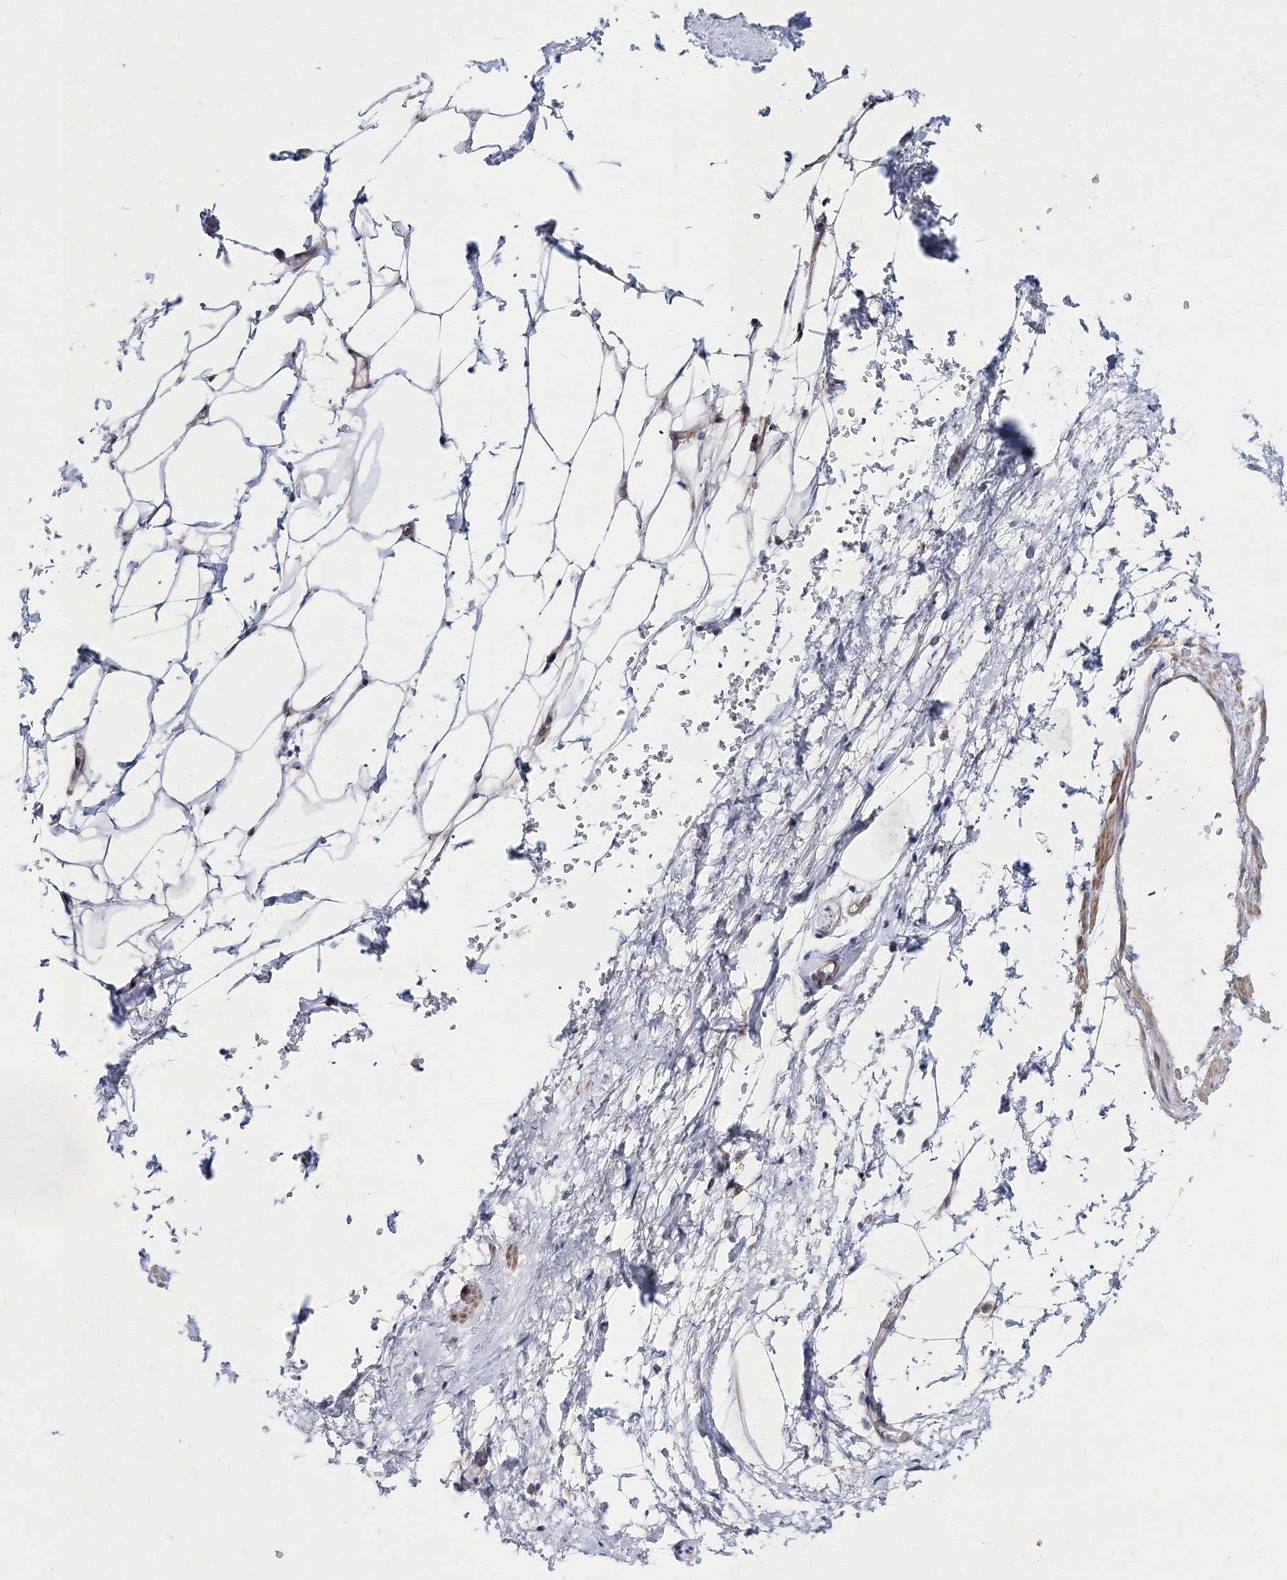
{"staining": {"intensity": "weak", "quantity": "25%-75%", "location": "cytoplasmic/membranous"}, "tissue": "adipose tissue", "cell_type": "Adipocytes", "image_type": "normal", "snomed": [{"axis": "morphology", "description": "Normal tissue, NOS"}, {"axis": "morphology", "description": "Adenocarcinoma, Low grade"}, {"axis": "topography", "description": "Prostate"}, {"axis": "topography", "description": "Peripheral nerve tissue"}], "caption": "A high-resolution histopathology image shows immunohistochemistry (IHC) staining of normal adipose tissue, which reveals weak cytoplasmic/membranous expression in approximately 25%-75% of adipocytes. (Stains: DAB (3,3'-diaminobenzidine) in brown, nuclei in blue, Microscopy: brightfield microscopy at high magnification).", "gene": "ARHGAP32", "patient": {"sex": "male", "age": 63}}